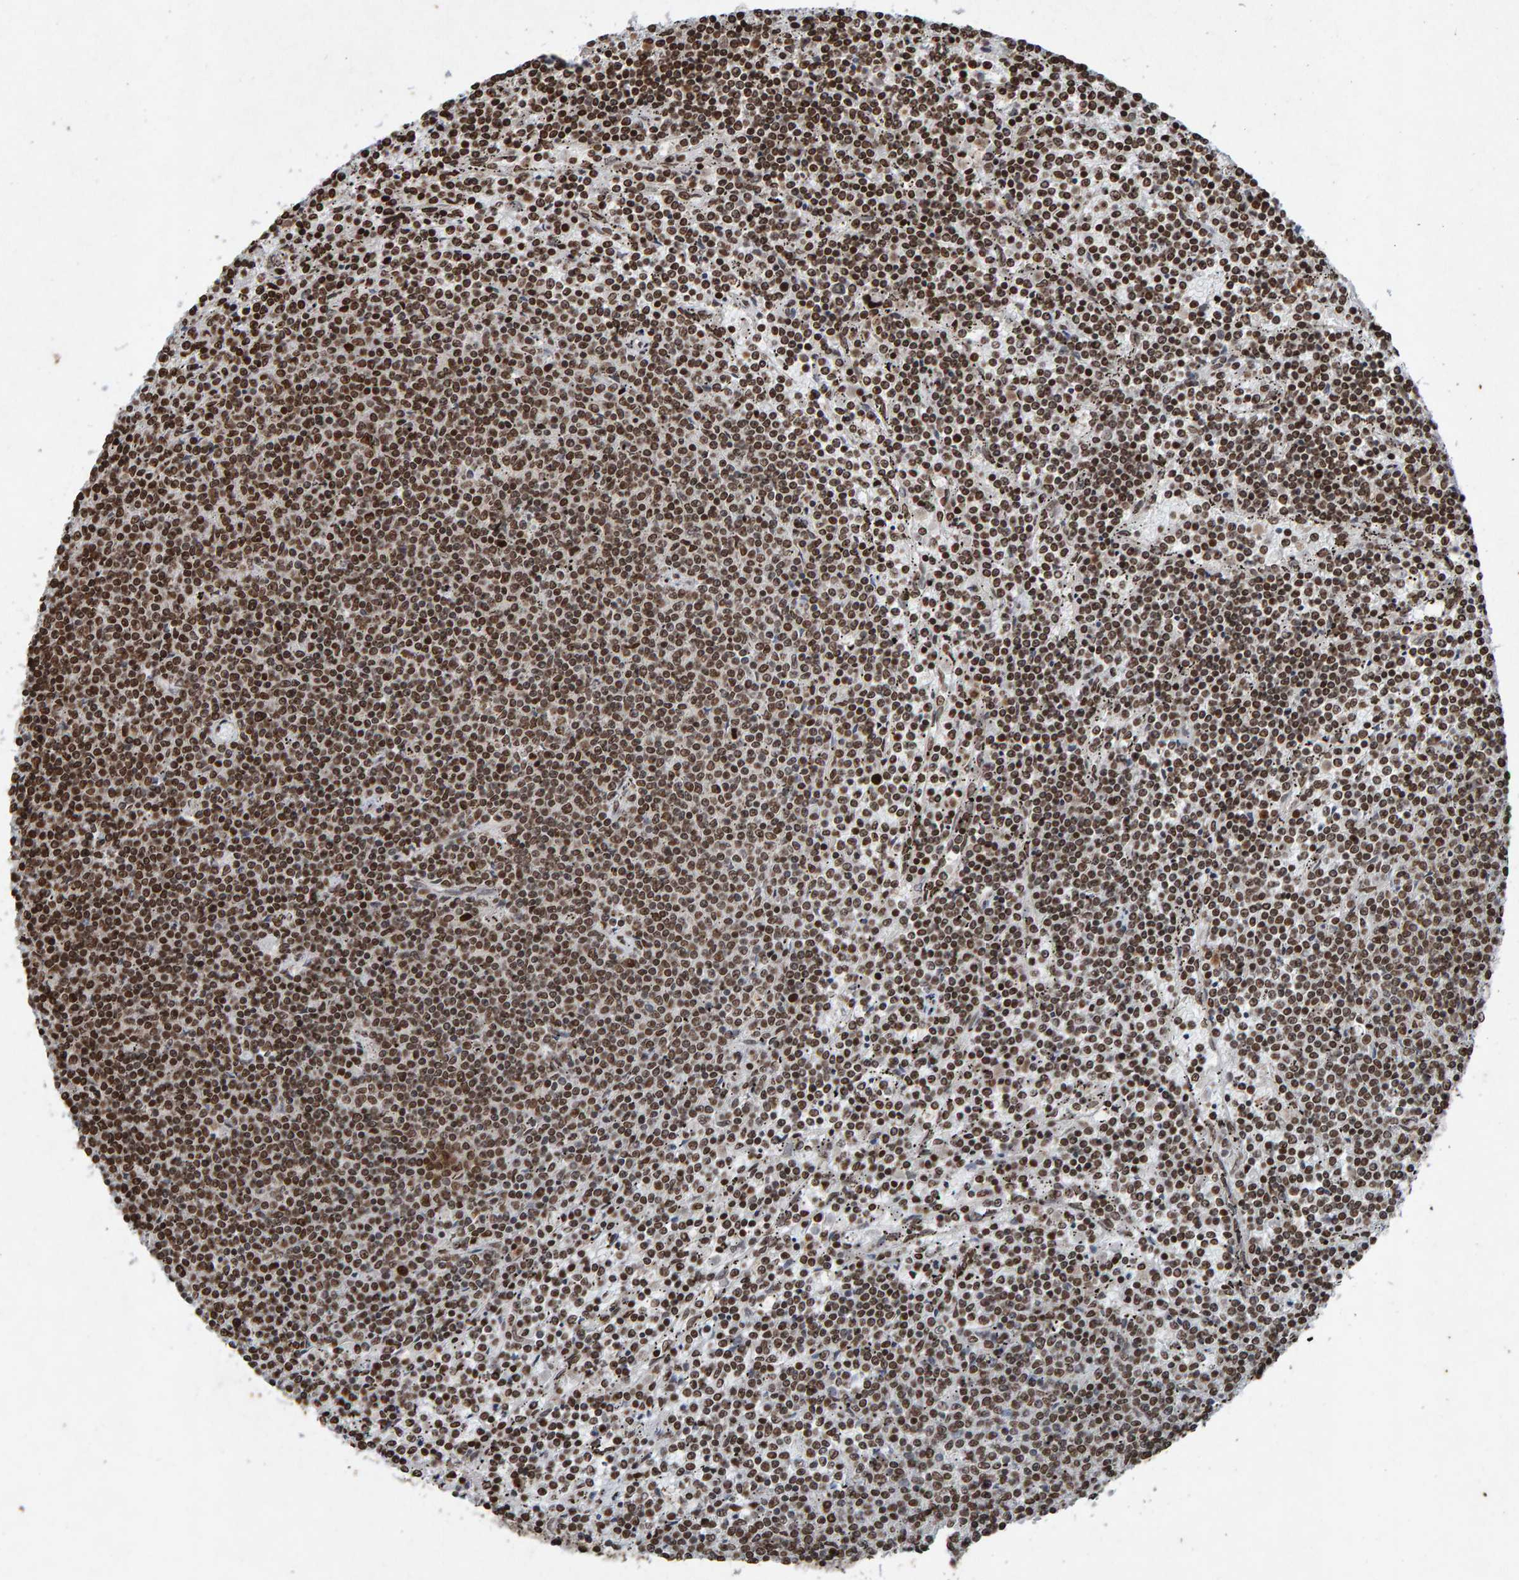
{"staining": {"intensity": "moderate", "quantity": ">75%", "location": "nuclear"}, "tissue": "lymphoma", "cell_type": "Tumor cells", "image_type": "cancer", "snomed": [{"axis": "morphology", "description": "Malignant lymphoma, non-Hodgkin's type, Low grade"}, {"axis": "topography", "description": "Spleen"}], "caption": "Immunohistochemical staining of human lymphoma demonstrates medium levels of moderate nuclear expression in about >75% of tumor cells.", "gene": "H2AZ1", "patient": {"sex": "female", "age": 50}}